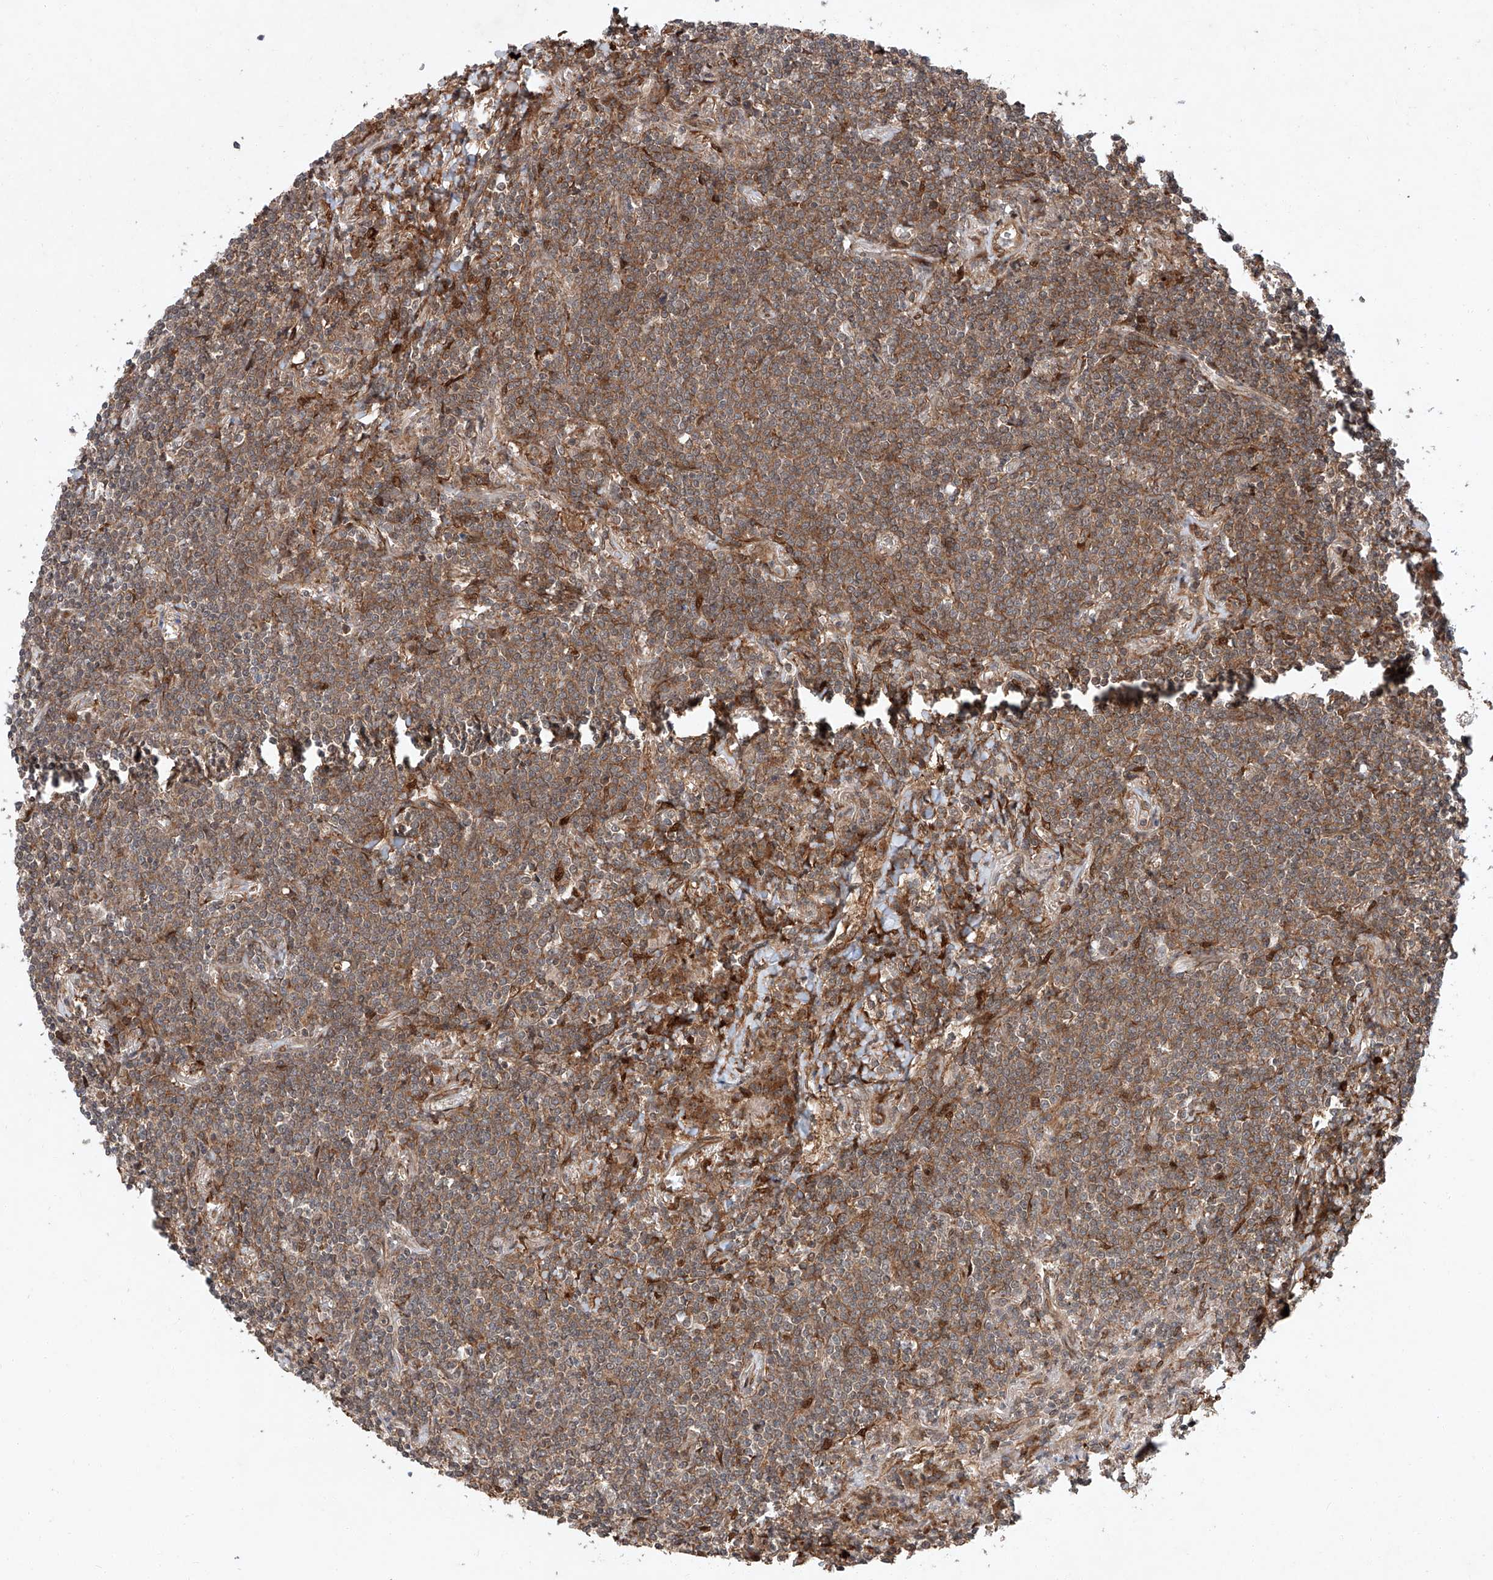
{"staining": {"intensity": "moderate", "quantity": "25%-75%", "location": "cytoplasmic/membranous"}, "tissue": "lymphoma", "cell_type": "Tumor cells", "image_type": "cancer", "snomed": [{"axis": "morphology", "description": "Malignant lymphoma, non-Hodgkin's type, Low grade"}, {"axis": "topography", "description": "Lung"}], "caption": "Immunohistochemistry (IHC) staining of low-grade malignant lymphoma, non-Hodgkin's type, which reveals medium levels of moderate cytoplasmic/membranous expression in approximately 25%-75% of tumor cells indicating moderate cytoplasmic/membranous protein positivity. The staining was performed using DAB (brown) for protein detection and nuclei were counterstained in hematoxylin (blue).", "gene": "ZFP28", "patient": {"sex": "female", "age": 71}}